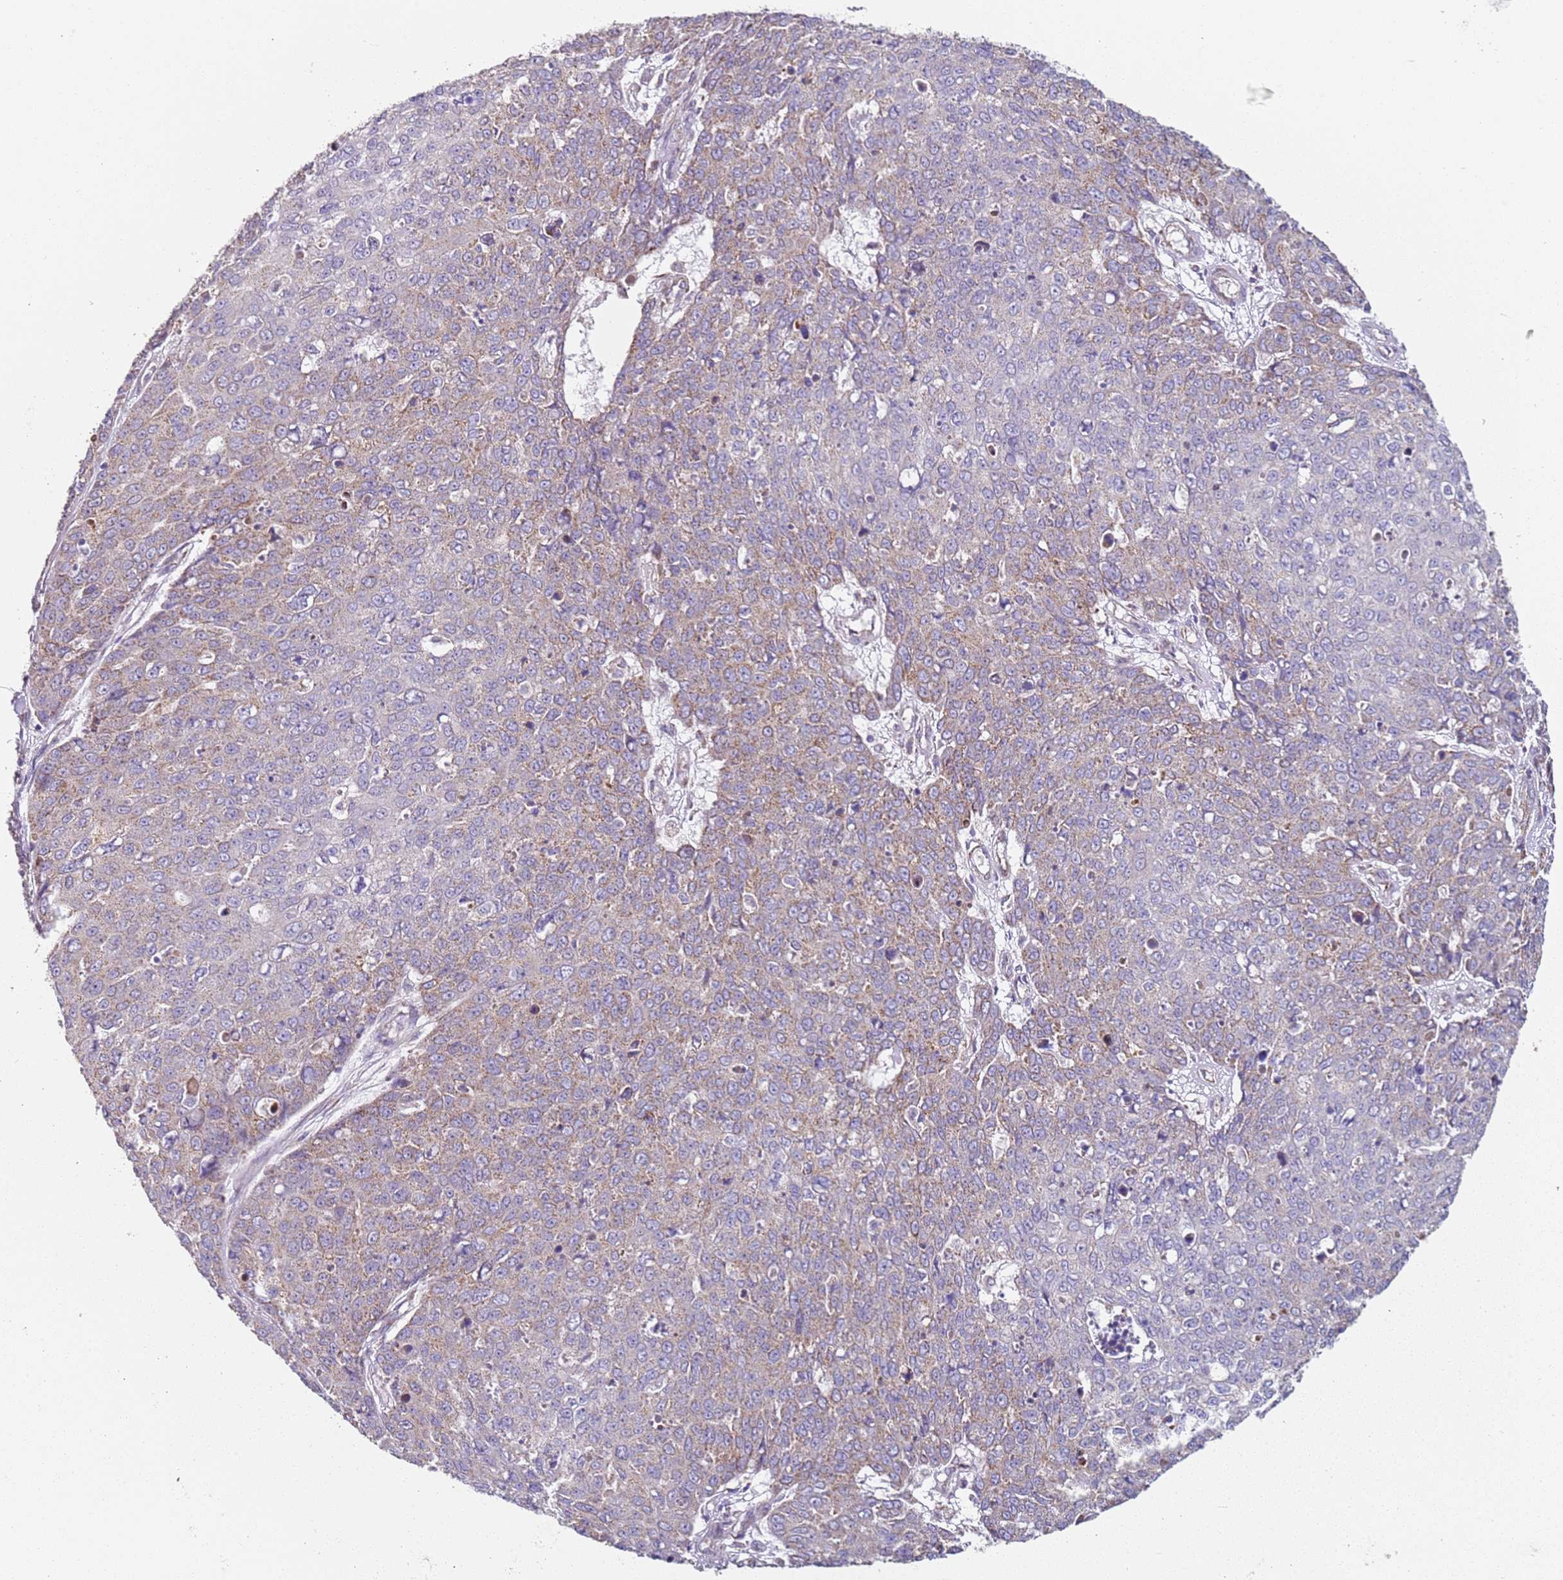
{"staining": {"intensity": "weak", "quantity": "25%-75%", "location": "cytoplasmic/membranous"}, "tissue": "skin cancer", "cell_type": "Tumor cells", "image_type": "cancer", "snomed": [{"axis": "morphology", "description": "Squamous cell carcinoma, NOS"}, {"axis": "topography", "description": "Skin"}], "caption": "Immunohistochemistry histopathology image of neoplastic tissue: human skin squamous cell carcinoma stained using immunohistochemistry (IHC) displays low levels of weak protein expression localized specifically in the cytoplasmic/membranous of tumor cells, appearing as a cytoplasmic/membranous brown color.", "gene": "ALS2", "patient": {"sex": "male", "age": 71}}